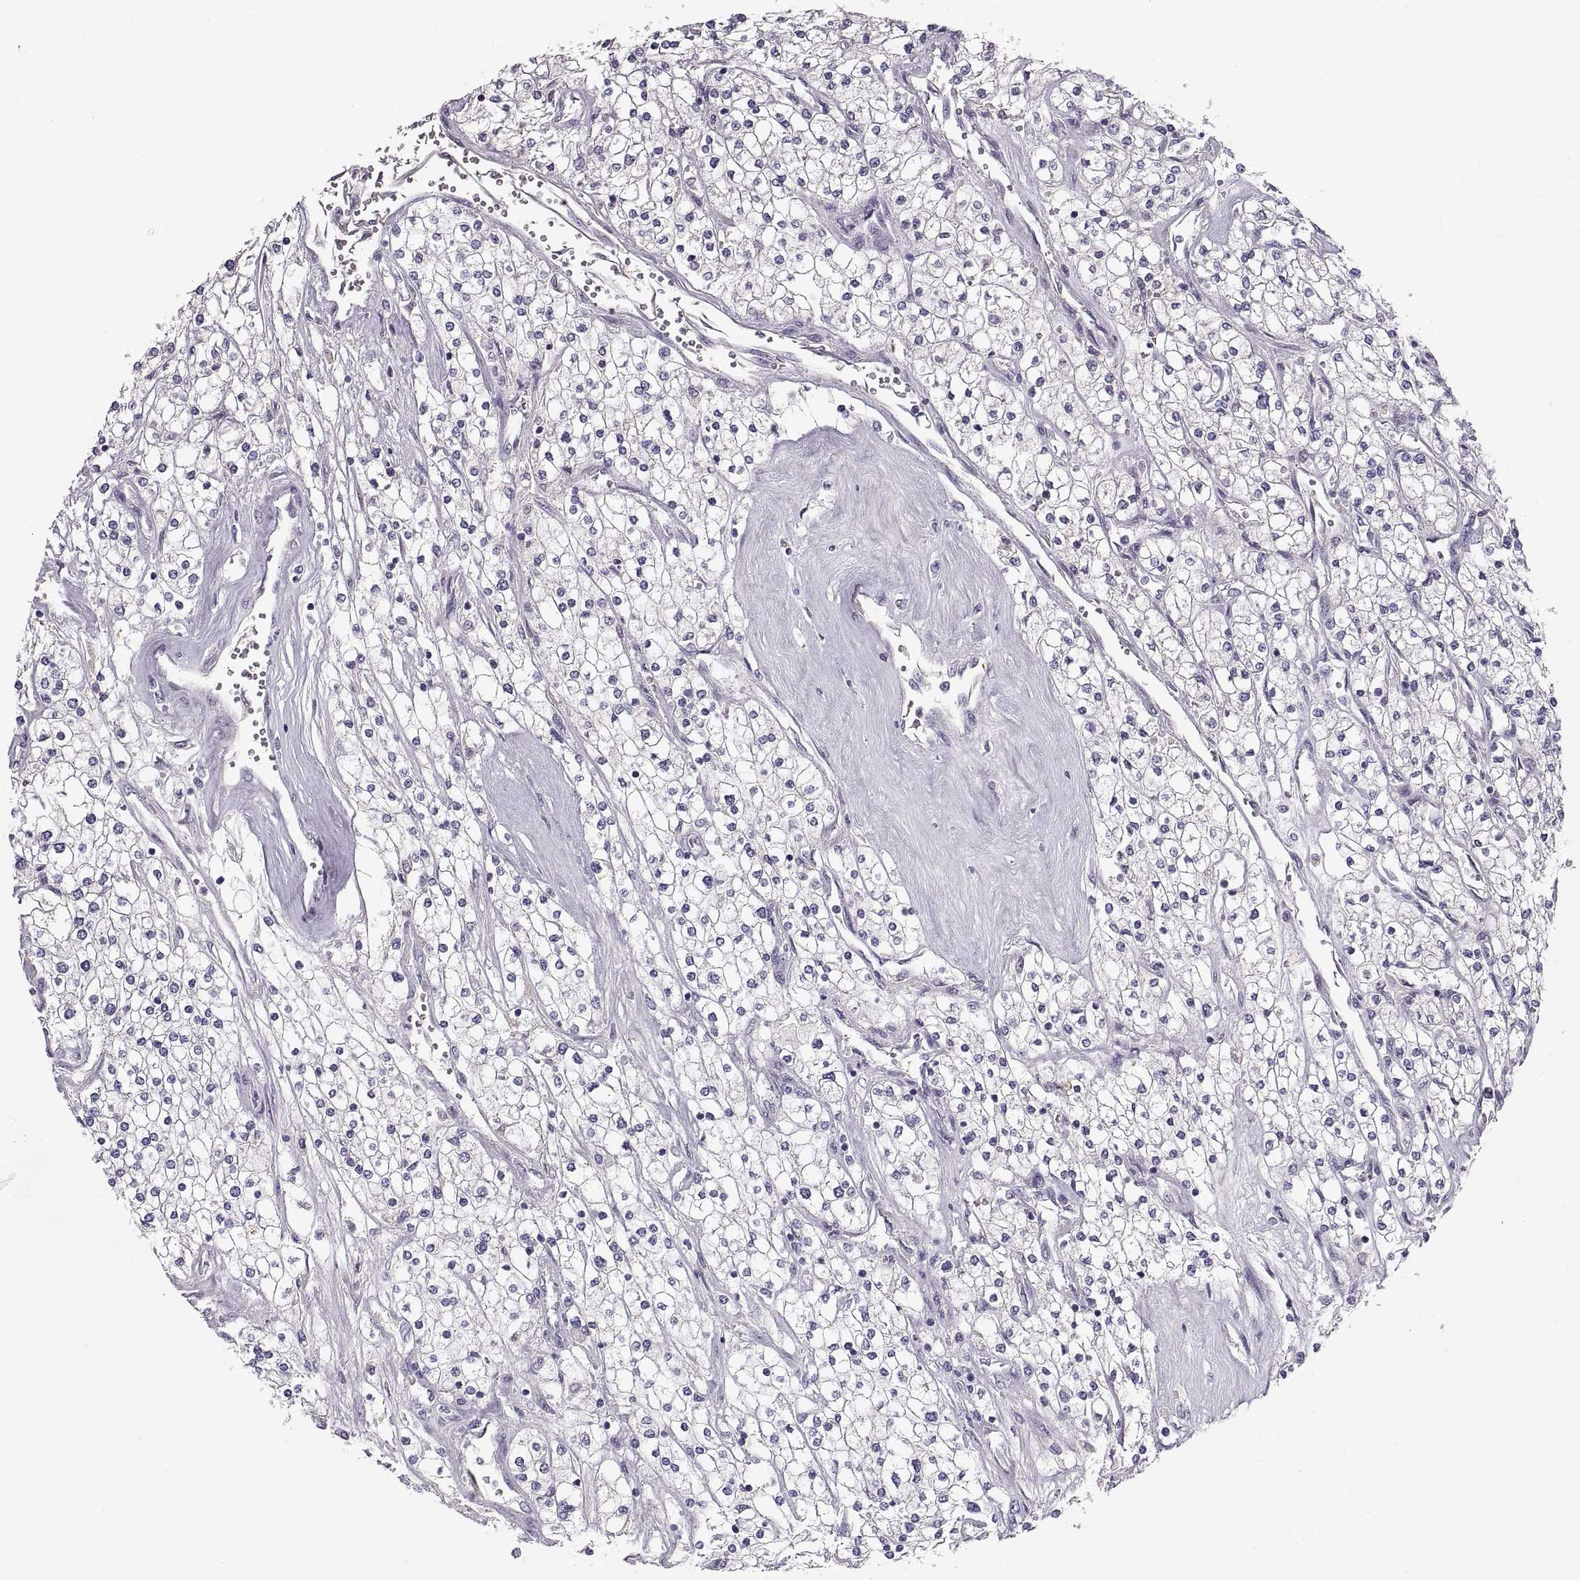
{"staining": {"intensity": "negative", "quantity": "none", "location": "none"}, "tissue": "renal cancer", "cell_type": "Tumor cells", "image_type": "cancer", "snomed": [{"axis": "morphology", "description": "Adenocarcinoma, NOS"}, {"axis": "topography", "description": "Kidney"}], "caption": "Protein analysis of renal adenocarcinoma demonstrates no significant positivity in tumor cells.", "gene": "ADAM32", "patient": {"sex": "male", "age": 80}}